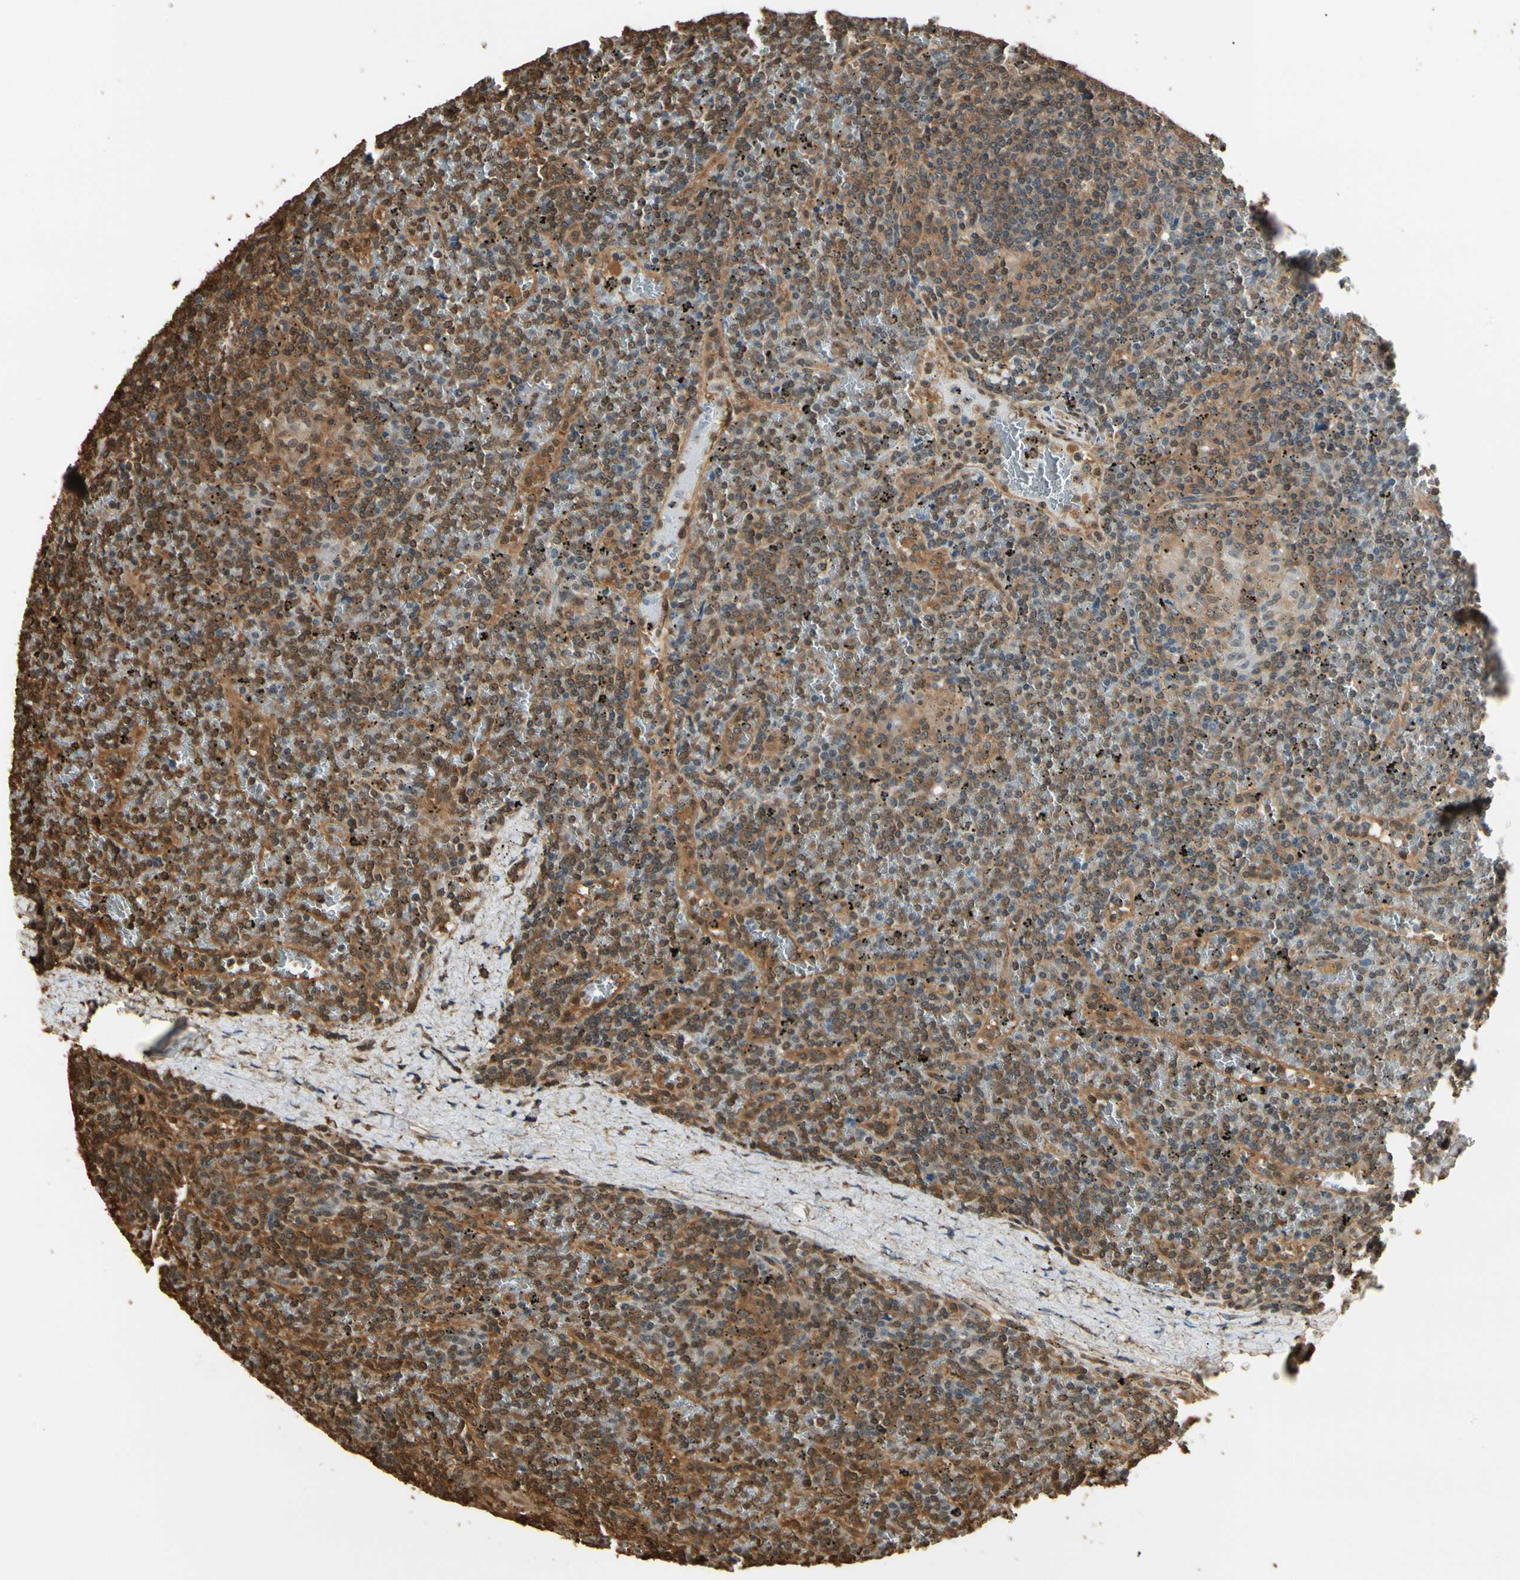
{"staining": {"intensity": "moderate", "quantity": "25%-75%", "location": "cytoplasmic/membranous,nuclear"}, "tissue": "lymphoma", "cell_type": "Tumor cells", "image_type": "cancer", "snomed": [{"axis": "morphology", "description": "Malignant lymphoma, non-Hodgkin's type, Low grade"}, {"axis": "topography", "description": "Spleen"}], "caption": "DAB immunohistochemical staining of human lymphoma displays moderate cytoplasmic/membranous and nuclear protein positivity in approximately 25%-75% of tumor cells.", "gene": "YWHAE", "patient": {"sex": "female", "age": 19}}